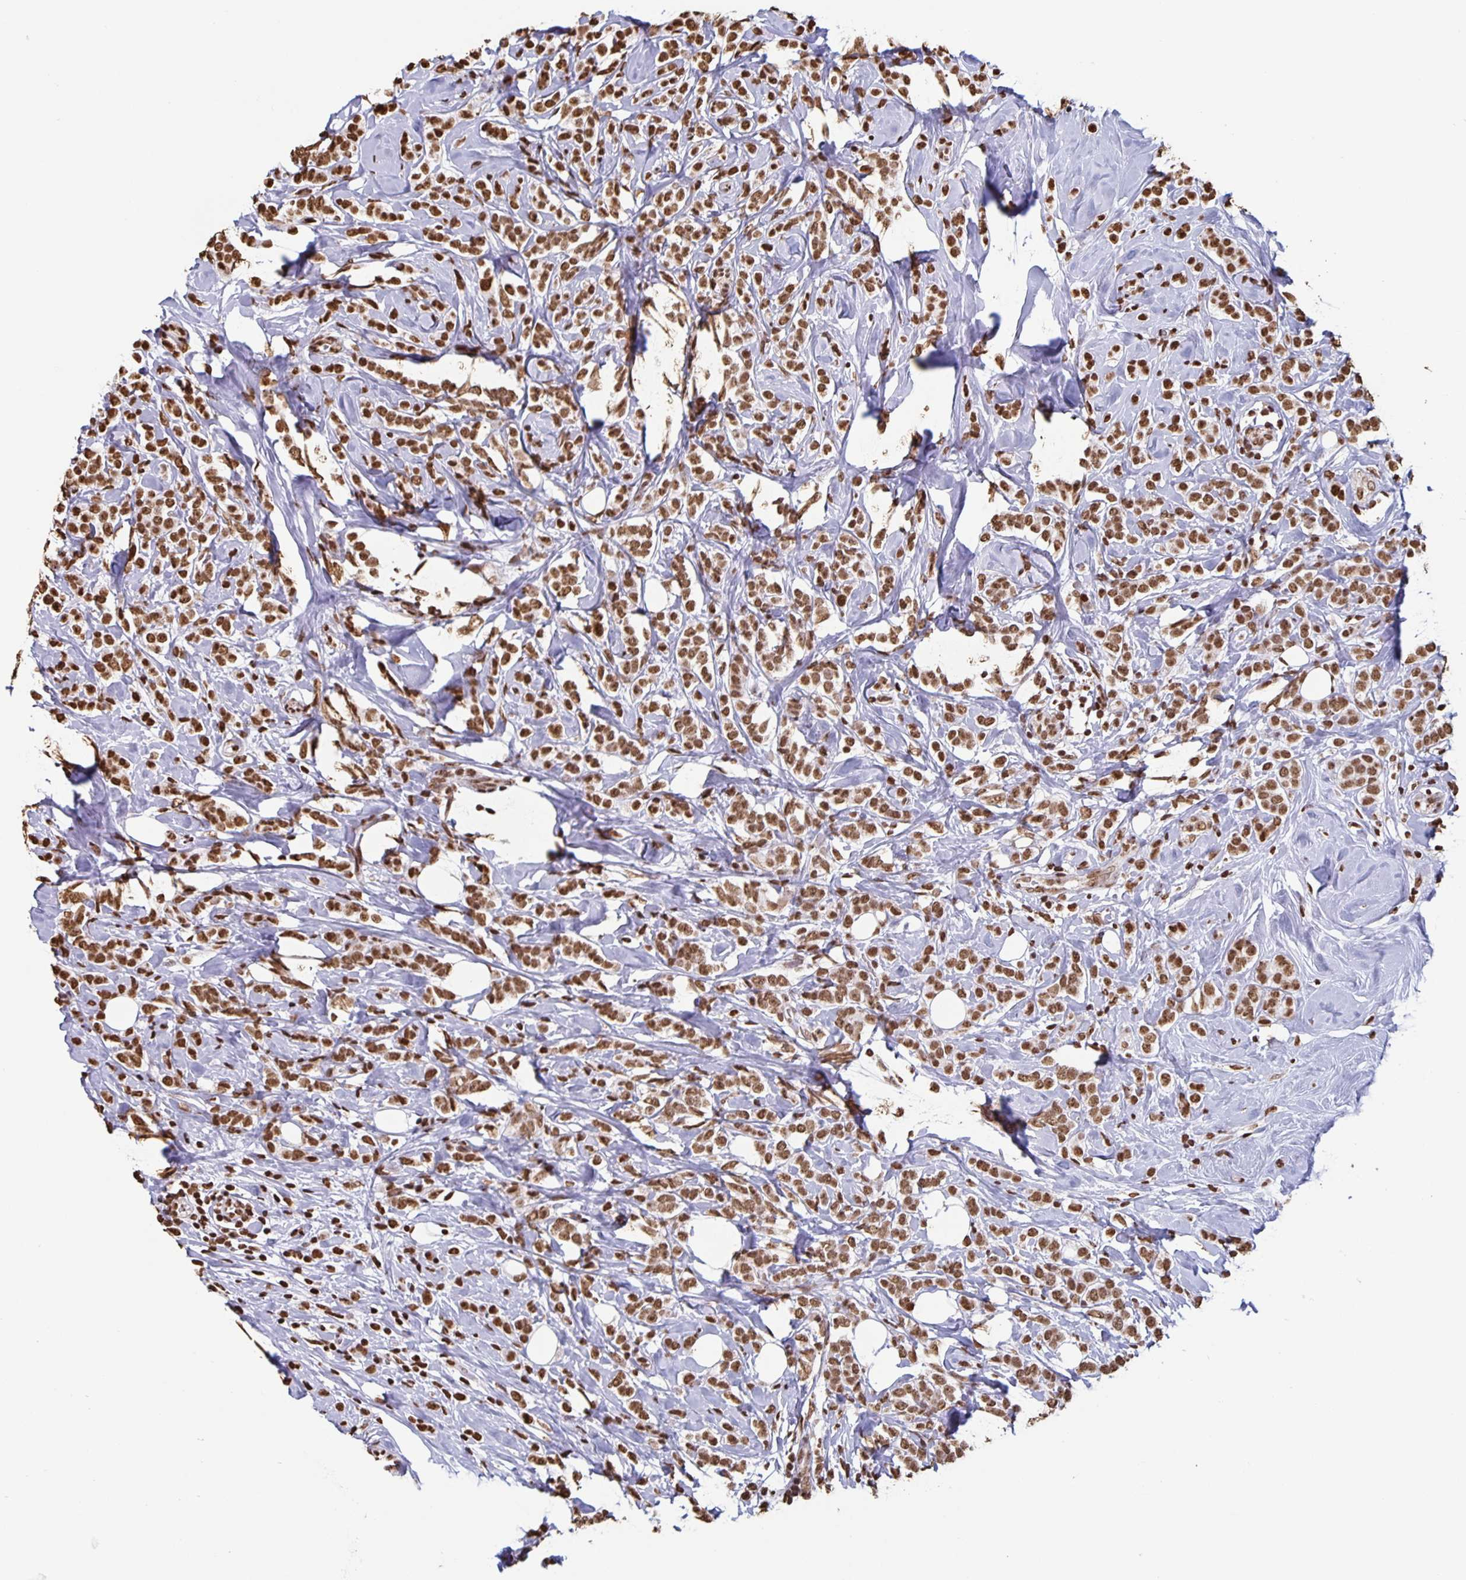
{"staining": {"intensity": "strong", "quantity": ">75%", "location": "nuclear"}, "tissue": "breast cancer", "cell_type": "Tumor cells", "image_type": "cancer", "snomed": [{"axis": "morphology", "description": "Lobular carcinoma"}, {"axis": "topography", "description": "Breast"}], "caption": "About >75% of tumor cells in human breast cancer (lobular carcinoma) show strong nuclear protein expression as visualized by brown immunohistochemical staining.", "gene": "DUT", "patient": {"sex": "female", "age": 49}}